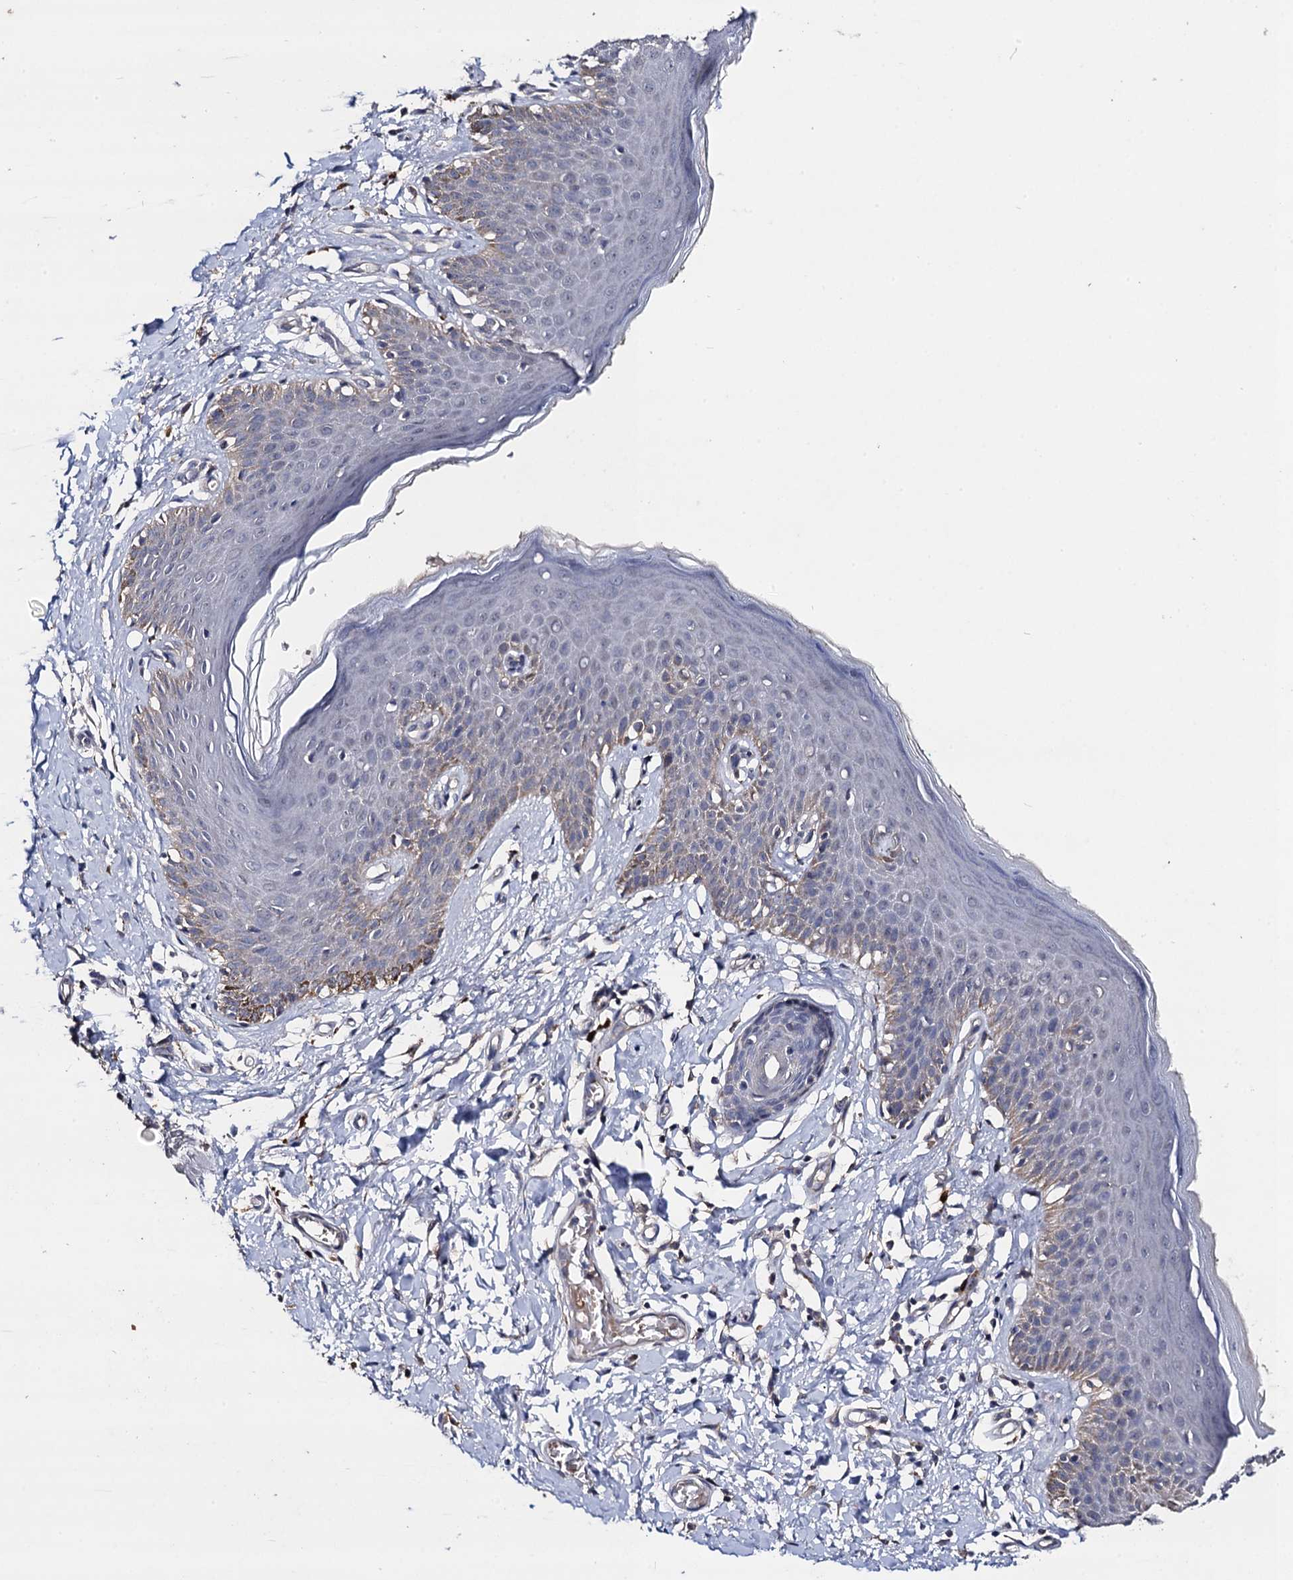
{"staining": {"intensity": "moderate", "quantity": "<25%", "location": "cytoplasmic/membranous"}, "tissue": "skin", "cell_type": "Epidermal cells", "image_type": "normal", "snomed": [{"axis": "morphology", "description": "Normal tissue, NOS"}, {"axis": "topography", "description": "Vulva"}], "caption": "Epidermal cells exhibit low levels of moderate cytoplasmic/membranous staining in approximately <25% of cells in unremarkable human skin.", "gene": "VPS37D", "patient": {"sex": "female", "age": 66}}